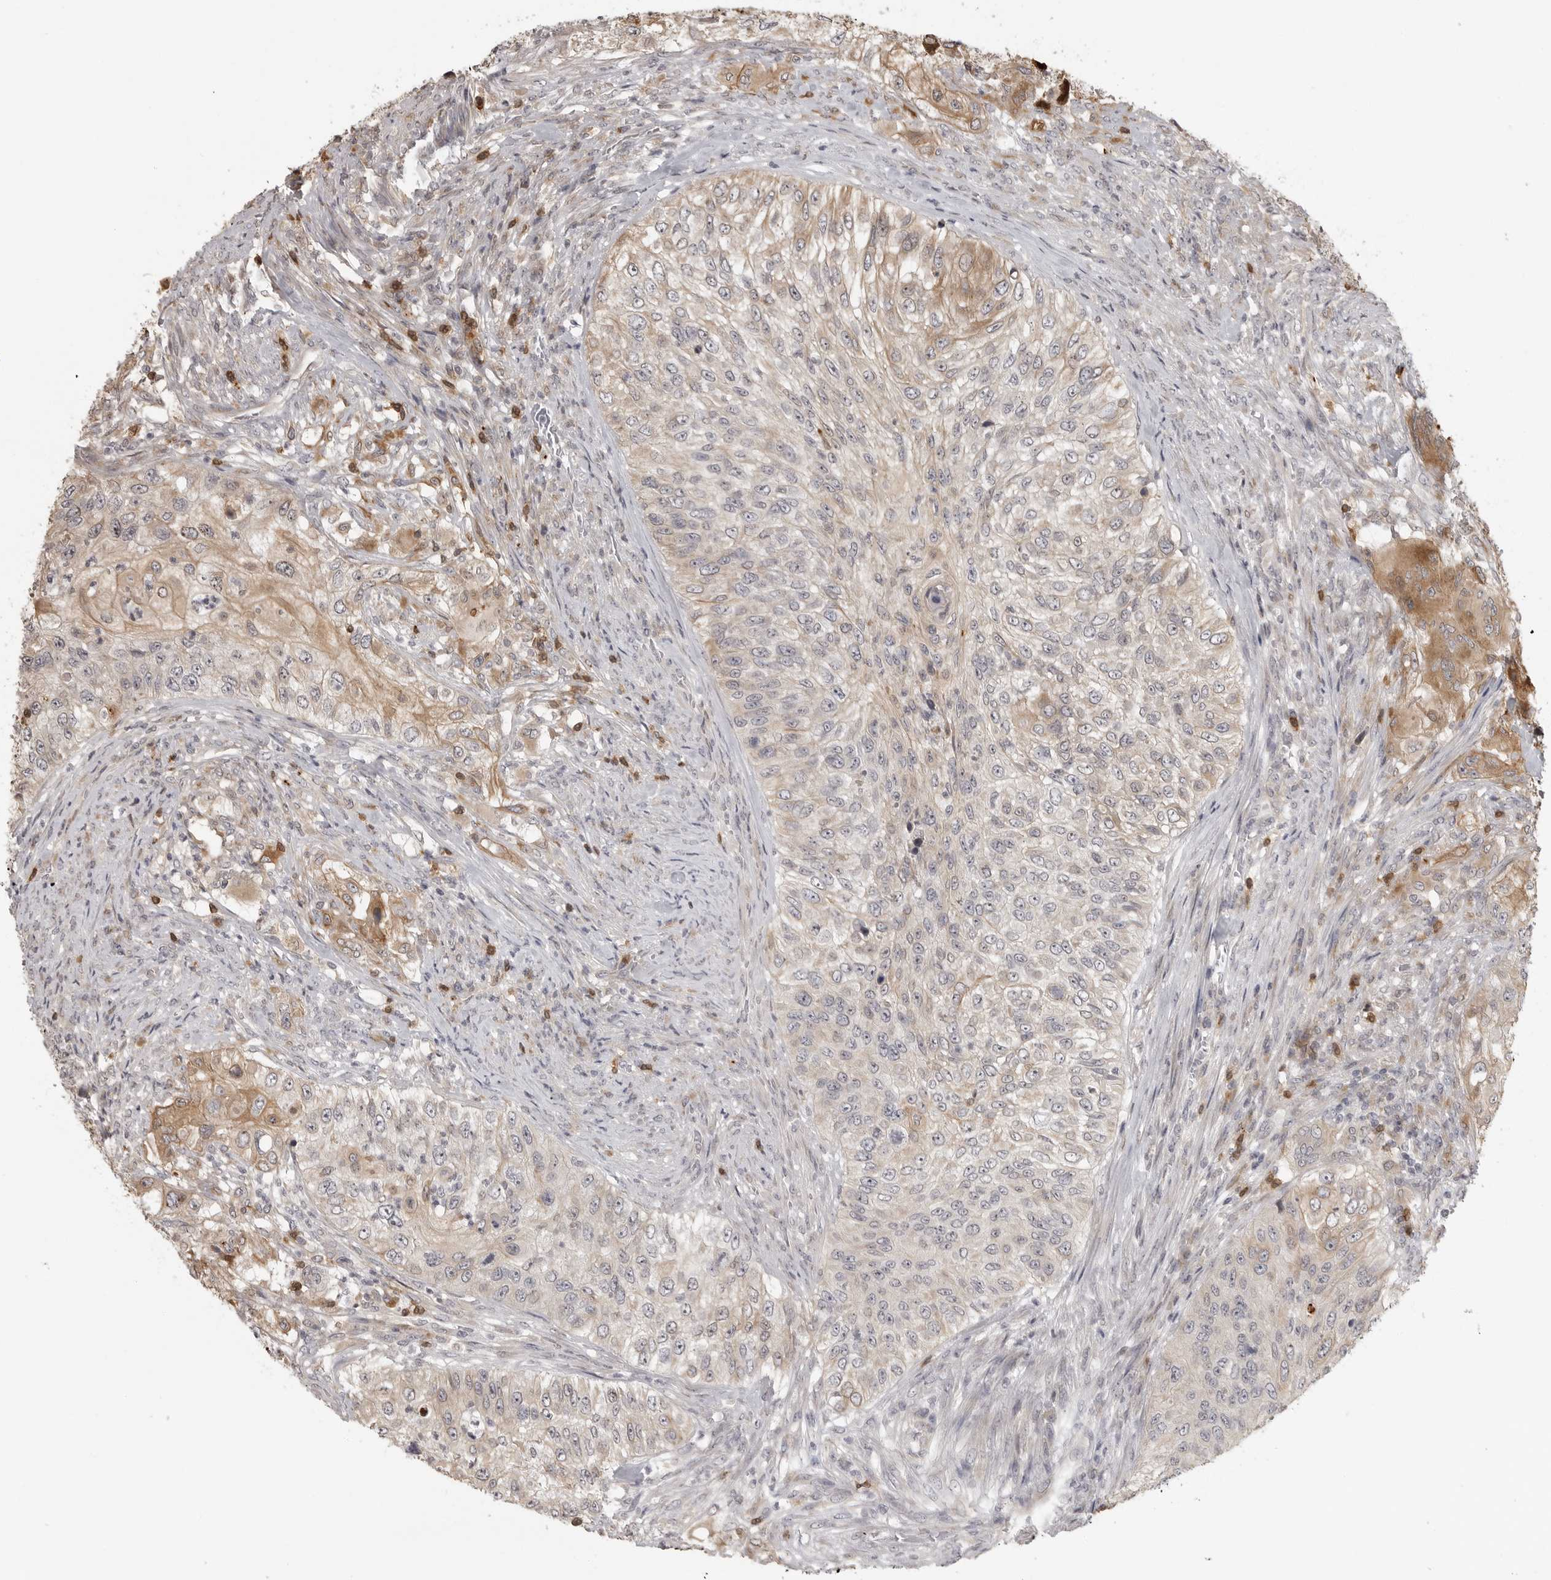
{"staining": {"intensity": "moderate", "quantity": "<25%", "location": "cytoplasmic/membranous"}, "tissue": "urothelial cancer", "cell_type": "Tumor cells", "image_type": "cancer", "snomed": [{"axis": "morphology", "description": "Urothelial carcinoma, High grade"}, {"axis": "topography", "description": "Urinary bladder"}], "caption": "Urothelial carcinoma (high-grade) stained for a protein (brown) exhibits moderate cytoplasmic/membranous positive staining in about <25% of tumor cells.", "gene": "IDO1", "patient": {"sex": "female", "age": 60}}